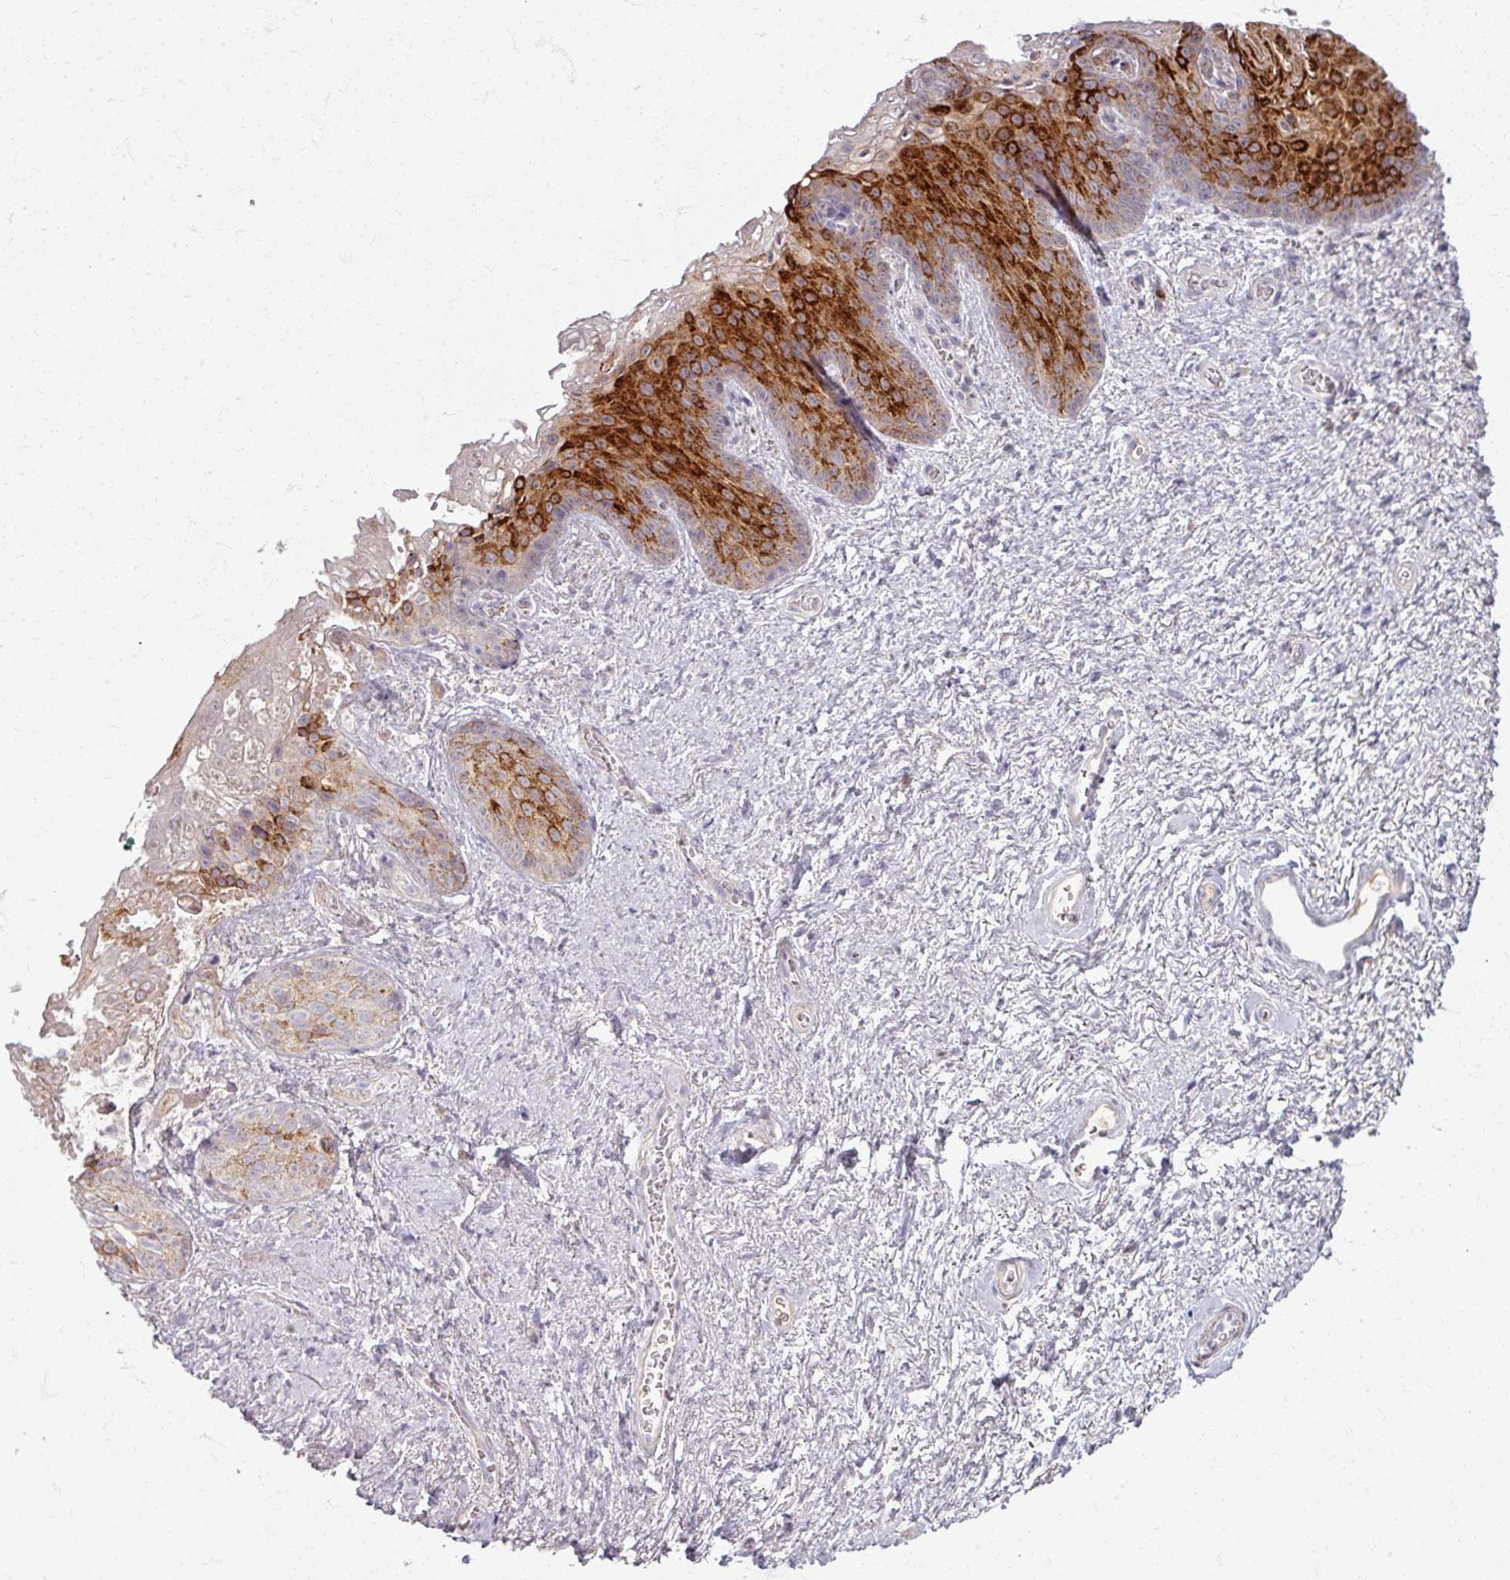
{"staining": {"intensity": "strong", "quantity": "<25%", "location": "cytoplasmic/membranous"}, "tissue": "vagina", "cell_type": "Squamous epithelial cells", "image_type": "normal", "snomed": [{"axis": "morphology", "description": "Normal tissue, NOS"}, {"axis": "topography", "description": "Vulva"}, {"axis": "topography", "description": "Vagina"}, {"axis": "topography", "description": "Peripheral nerve tissue"}], "caption": "IHC staining of benign vagina, which displays medium levels of strong cytoplasmic/membranous staining in approximately <25% of squamous epithelial cells indicating strong cytoplasmic/membranous protein staining. The staining was performed using DAB (3,3'-diaminobenzidine) (brown) for protein detection and nuclei were counterstained in hematoxylin (blue).", "gene": "TTLL7", "patient": {"sex": "female", "age": 66}}